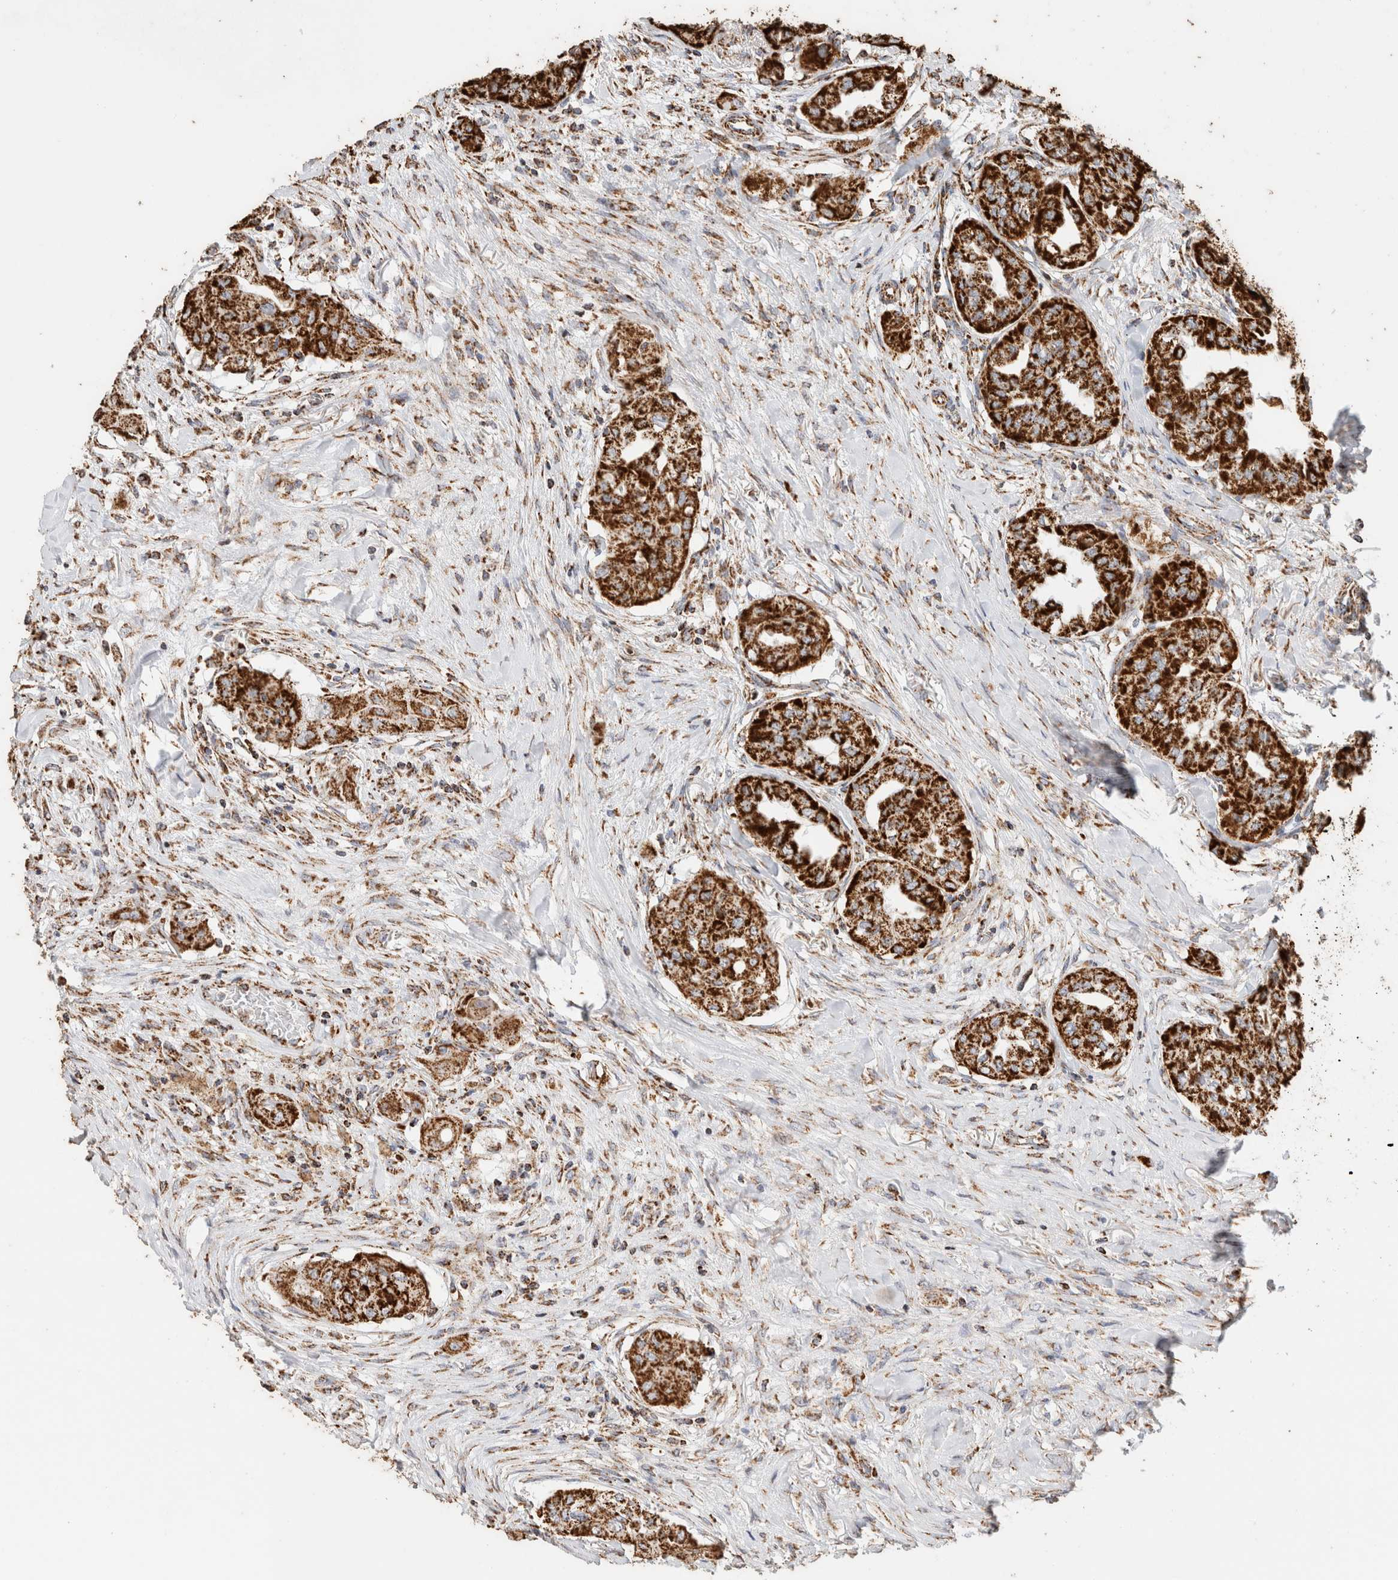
{"staining": {"intensity": "strong", "quantity": ">75%", "location": "cytoplasmic/membranous"}, "tissue": "thyroid cancer", "cell_type": "Tumor cells", "image_type": "cancer", "snomed": [{"axis": "morphology", "description": "Papillary adenocarcinoma, NOS"}, {"axis": "topography", "description": "Thyroid gland"}], "caption": "About >75% of tumor cells in human thyroid cancer (papillary adenocarcinoma) demonstrate strong cytoplasmic/membranous protein positivity as visualized by brown immunohistochemical staining.", "gene": "C1QBP", "patient": {"sex": "female", "age": 59}}